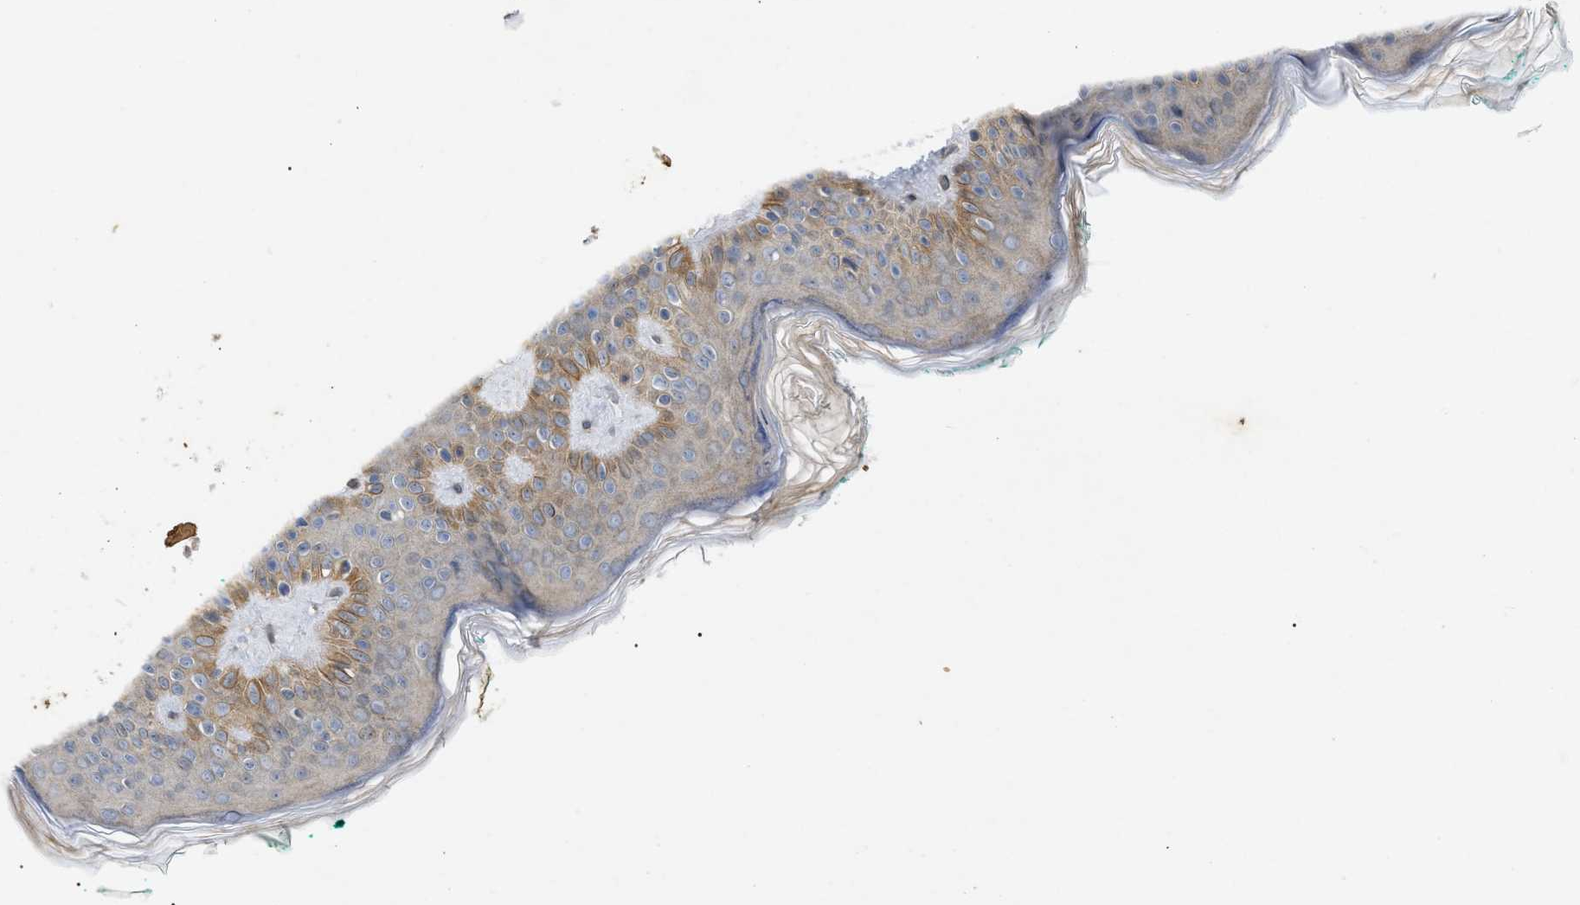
{"staining": {"intensity": "negative", "quantity": "none", "location": "none"}, "tissue": "skin", "cell_type": "Fibroblasts", "image_type": "normal", "snomed": [{"axis": "morphology", "description": "Normal tissue, NOS"}, {"axis": "topography", "description": "Skin"}], "caption": "Fibroblasts are negative for brown protein staining in normal skin. The staining was performed using DAB (3,3'-diaminobenzidine) to visualize the protein expression in brown, while the nuclei were stained in blue with hematoxylin (Magnification: 20x).", "gene": "ST6GALNAC6", "patient": {"sex": "male", "age": 30}}